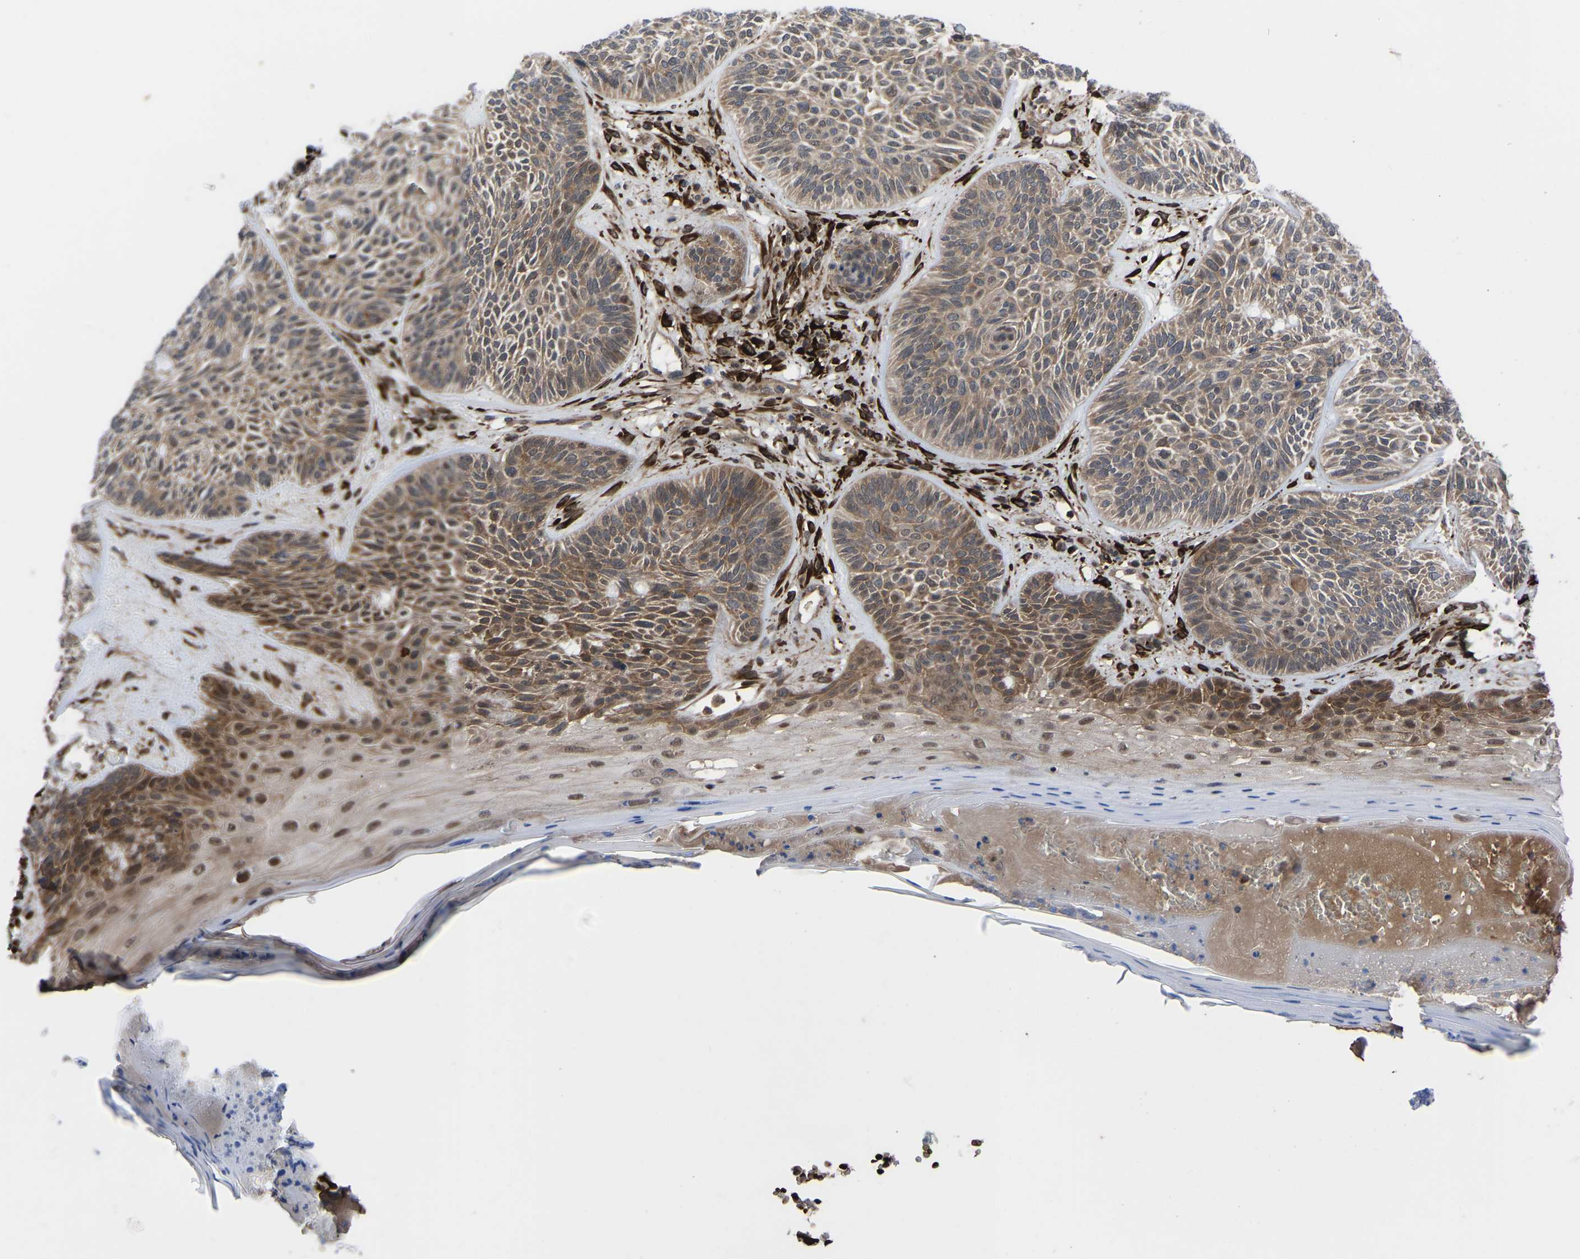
{"staining": {"intensity": "moderate", "quantity": ">75%", "location": "cytoplasmic/membranous,nuclear"}, "tissue": "skin cancer", "cell_type": "Tumor cells", "image_type": "cancer", "snomed": [{"axis": "morphology", "description": "Basal cell carcinoma"}, {"axis": "topography", "description": "Skin"}], "caption": "Immunohistochemical staining of human skin cancer (basal cell carcinoma) shows medium levels of moderate cytoplasmic/membranous and nuclear staining in about >75% of tumor cells.", "gene": "CYP7B1", "patient": {"sex": "male", "age": 55}}